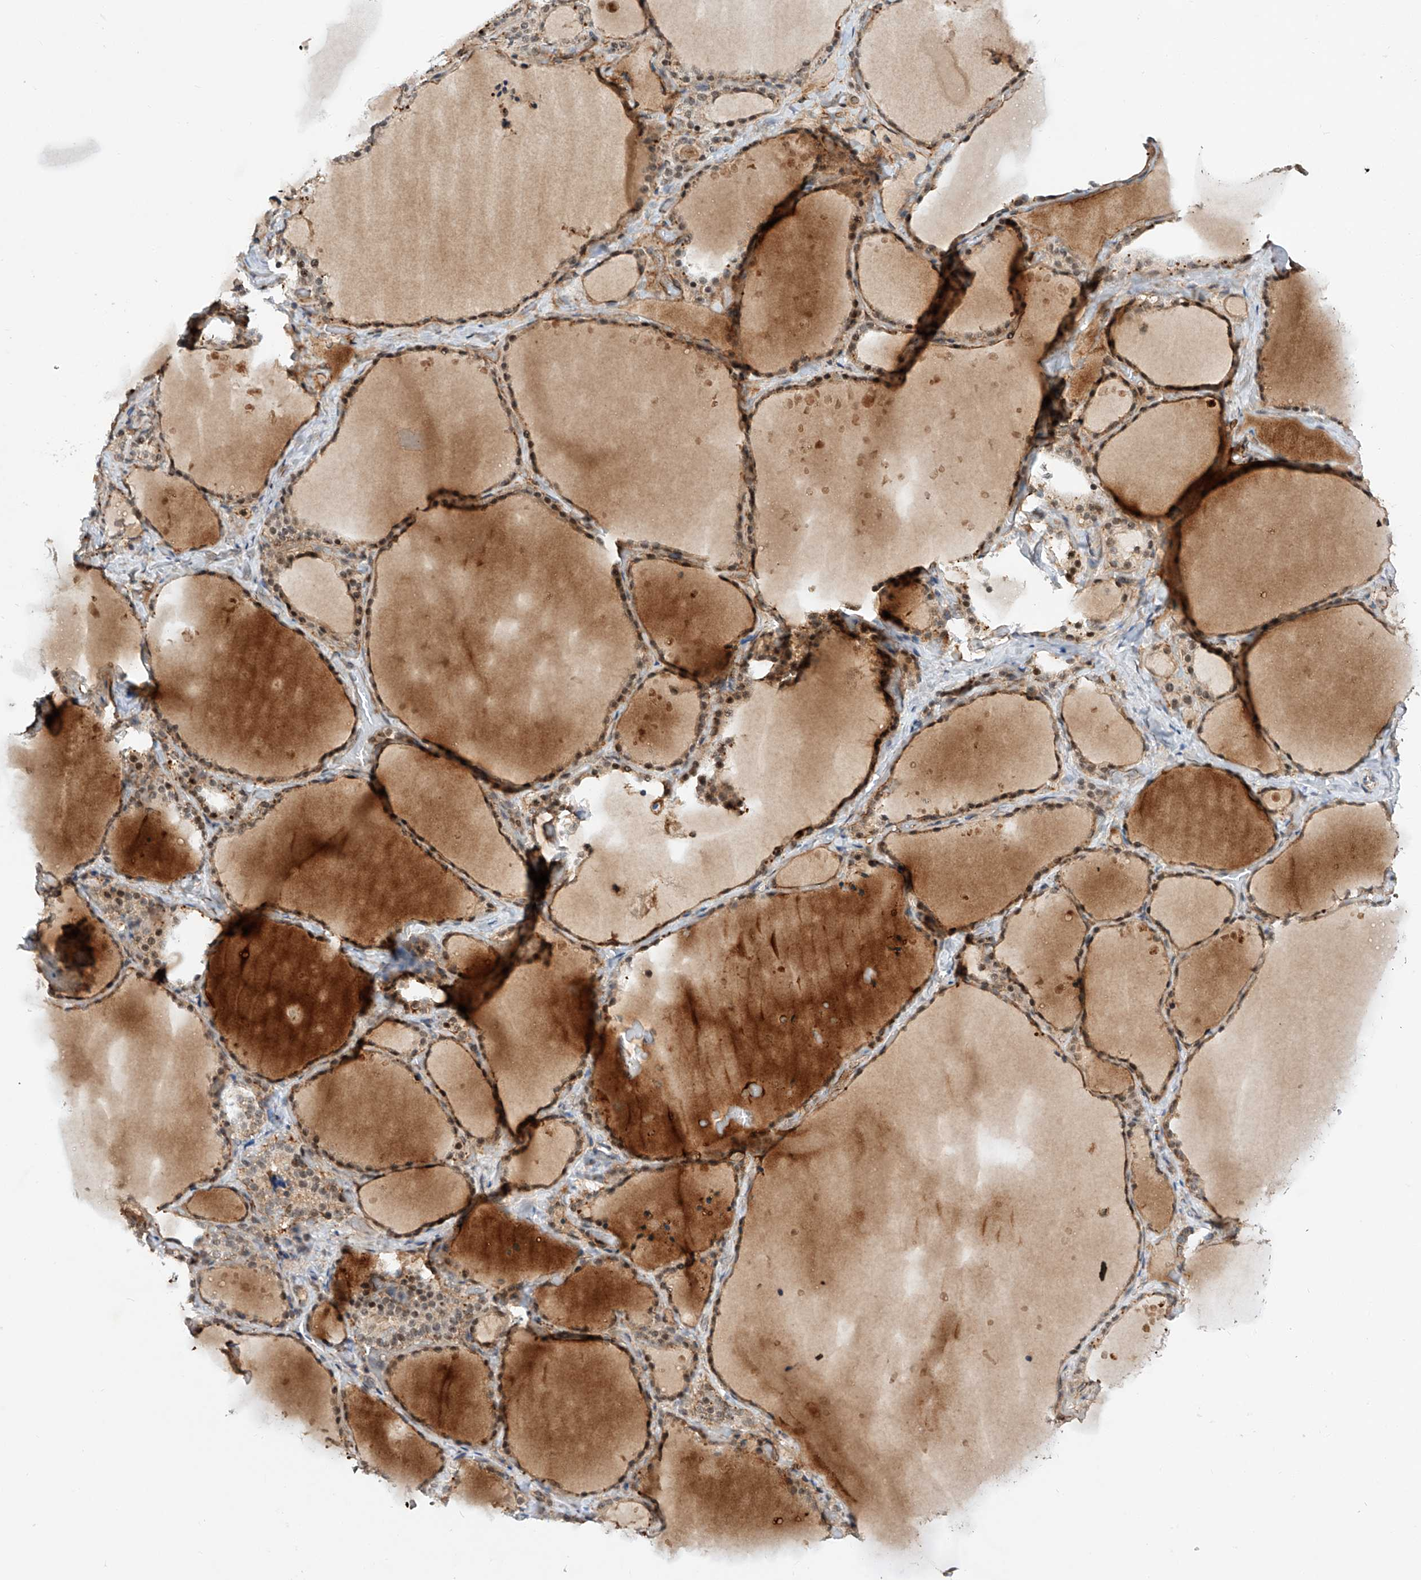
{"staining": {"intensity": "moderate", "quantity": "25%-75%", "location": "cytoplasmic/membranous,nuclear"}, "tissue": "thyroid gland", "cell_type": "Glandular cells", "image_type": "normal", "snomed": [{"axis": "morphology", "description": "Normal tissue, NOS"}, {"axis": "topography", "description": "Thyroid gland"}], "caption": "Immunohistochemical staining of unremarkable thyroid gland displays moderate cytoplasmic/membranous,nuclear protein expression in approximately 25%-75% of glandular cells.", "gene": "AMD1", "patient": {"sex": "female", "age": 44}}